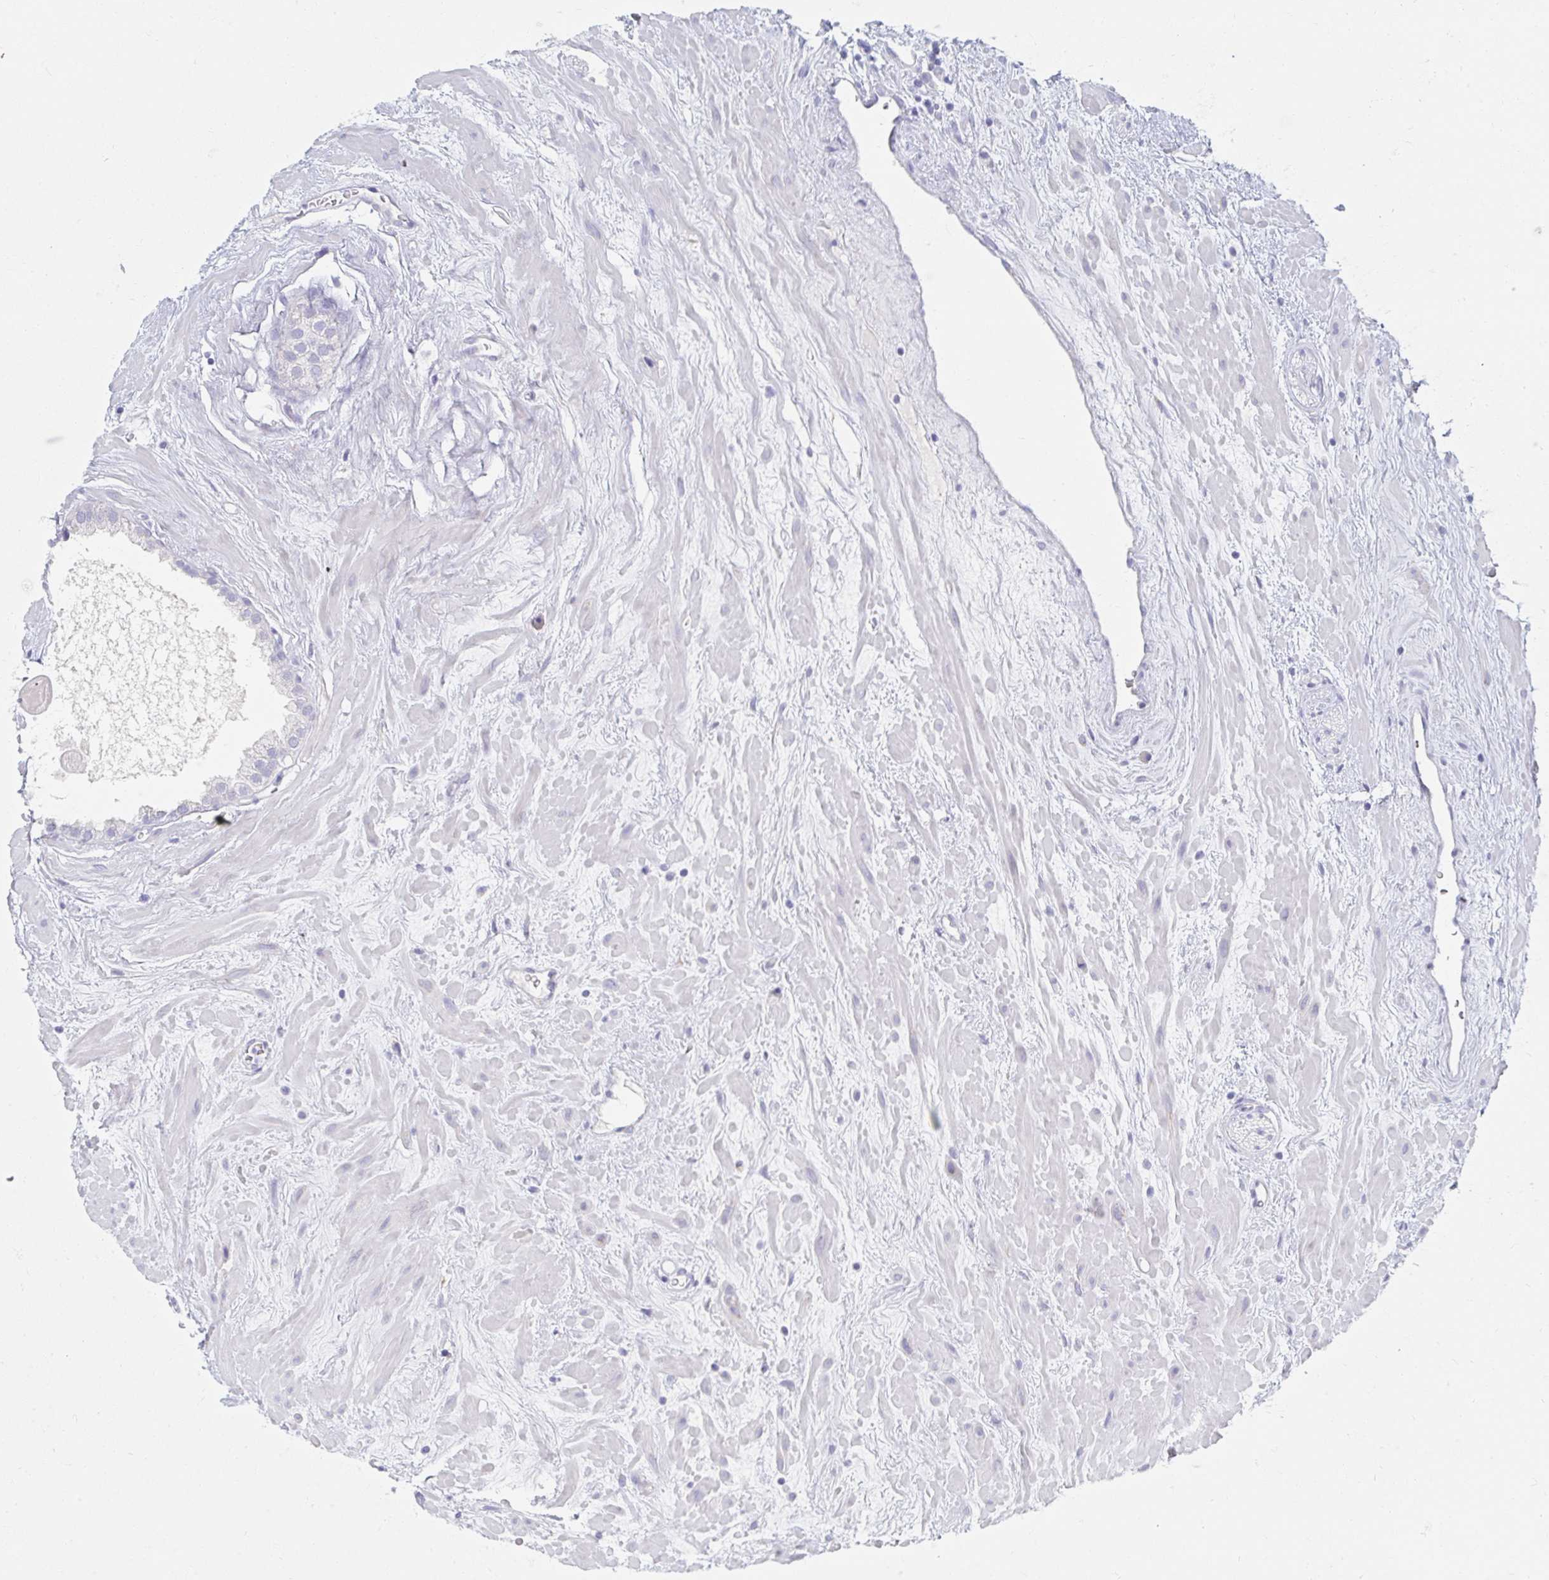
{"staining": {"intensity": "negative", "quantity": "none", "location": "none"}, "tissue": "prostate cancer", "cell_type": "Tumor cells", "image_type": "cancer", "snomed": [{"axis": "morphology", "description": "Adenocarcinoma, Low grade"}, {"axis": "topography", "description": "Prostate"}], "caption": "Image shows no protein expression in tumor cells of prostate cancer tissue.", "gene": "MYLK2", "patient": {"sex": "male", "age": 62}}